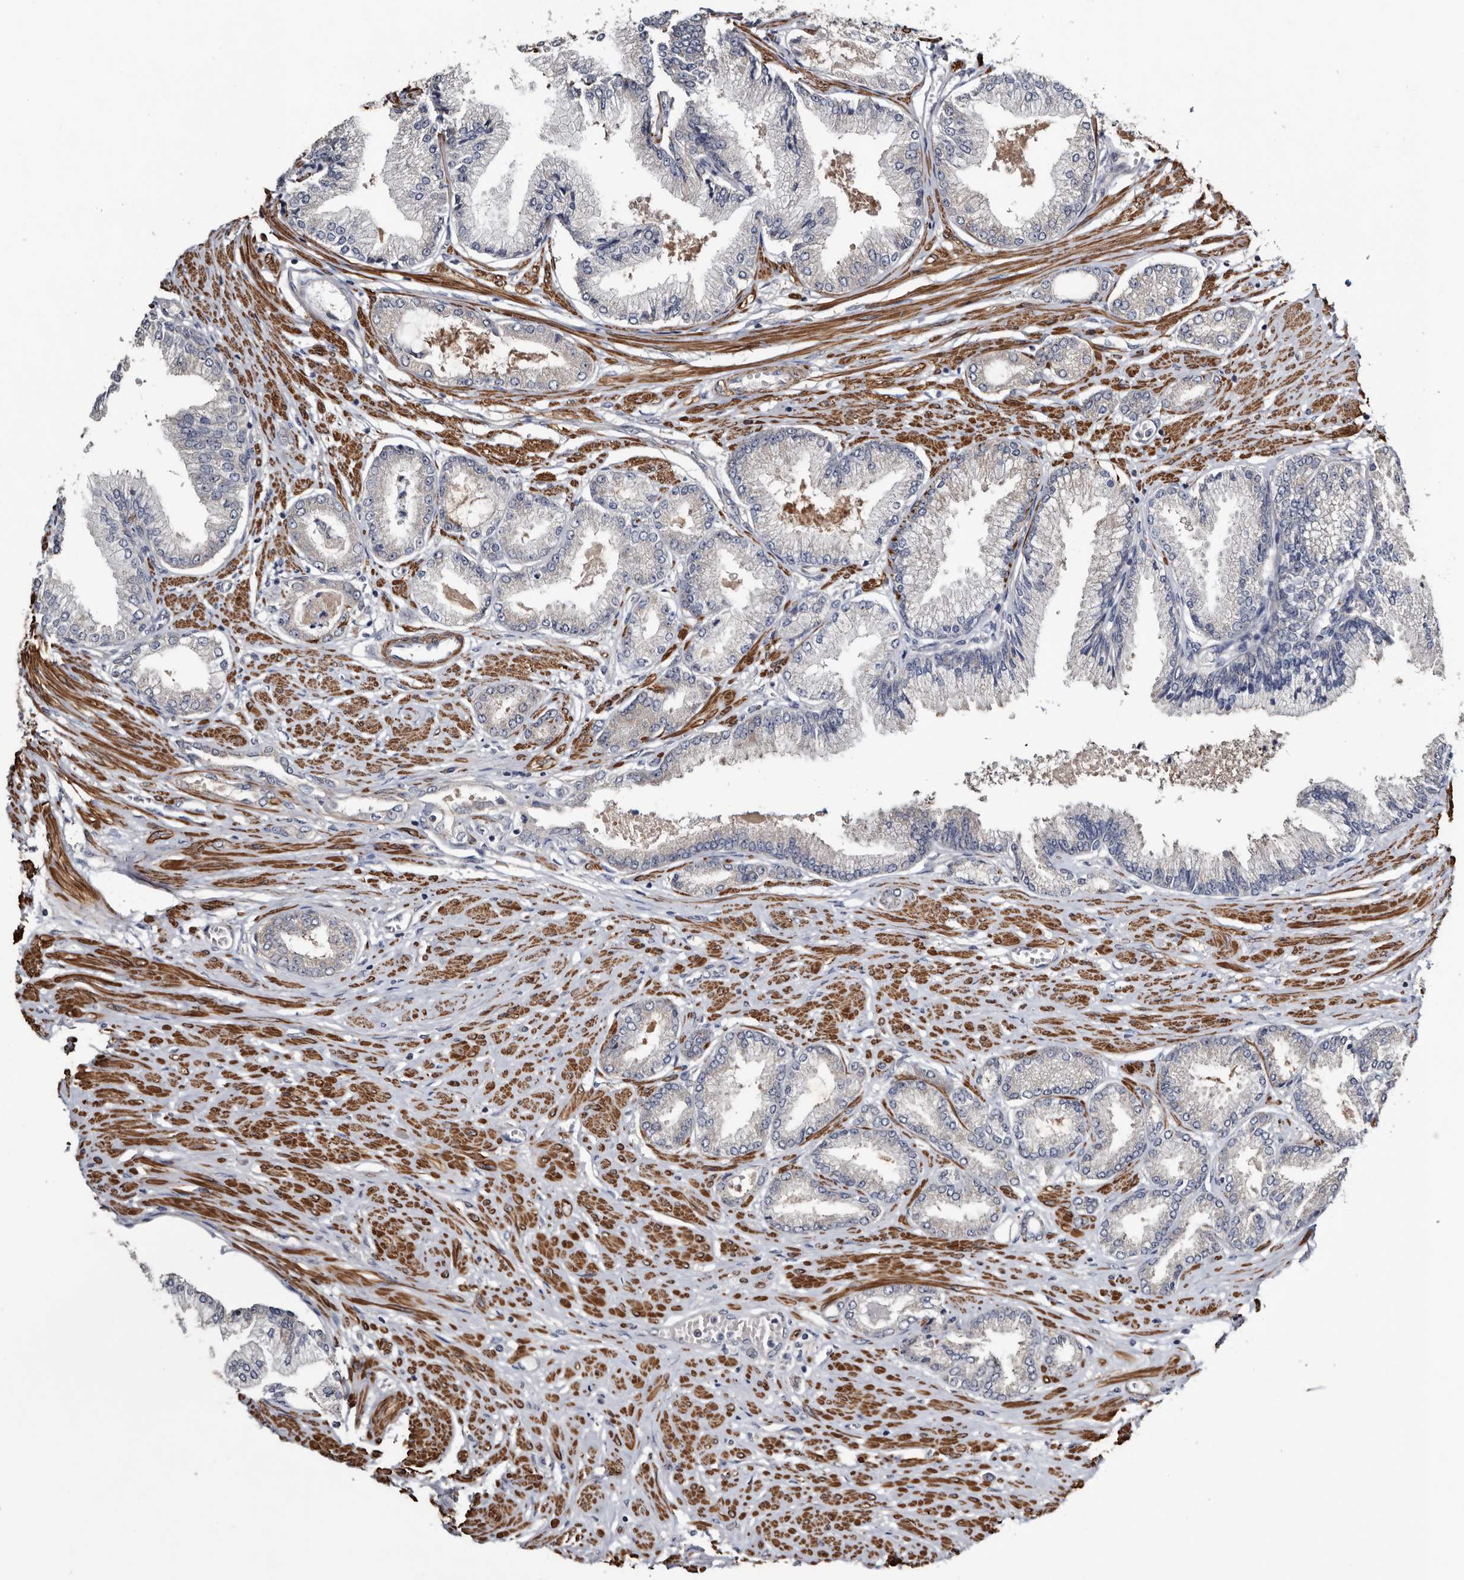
{"staining": {"intensity": "negative", "quantity": "none", "location": "none"}, "tissue": "prostate cancer", "cell_type": "Tumor cells", "image_type": "cancer", "snomed": [{"axis": "morphology", "description": "Adenocarcinoma, Low grade"}, {"axis": "topography", "description": "Prostate"}], "caption": "DAB immunohistochemical staining of prostate low-grade adenocarcinoma demonstrates no significant expression in tumor cells.", "gene": "IARS1", "patient": {"sex": "male", "age": 63}}